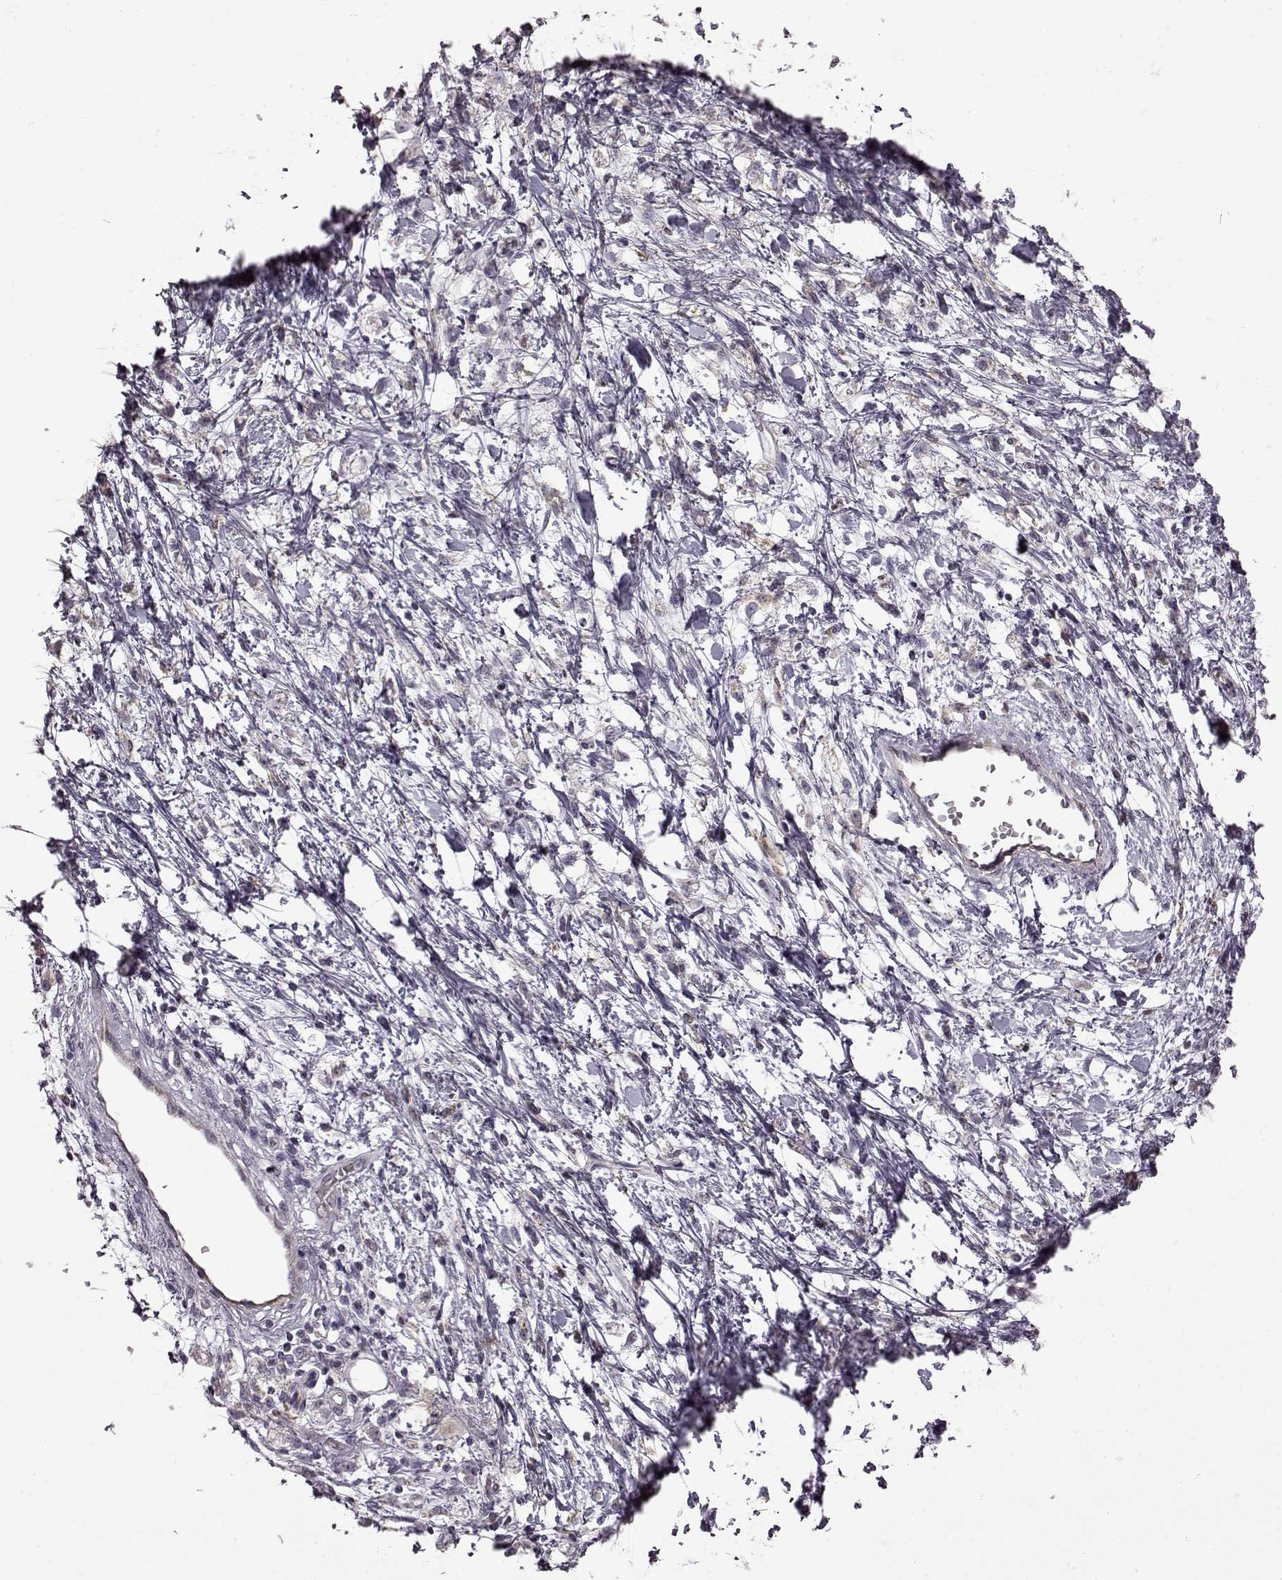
{"staining": {"intensity": "negative", "quantity": "none", "location": "none"}, "tissue": "stomach cancer", "cell_type": "Tumor cells", "image_type": "cancer", "snomed": [{"axis": "morphology", "description": "Adenocarcinoma, NOS"}, {"axis": "topography", "description": "Stomach"}], "caption": "A micrograph of stomach cancer stained for a protein displays no brown staining in tumor cells.", "gene": "B3GNT6", "patient": {"sex": "female", "age": 60}}